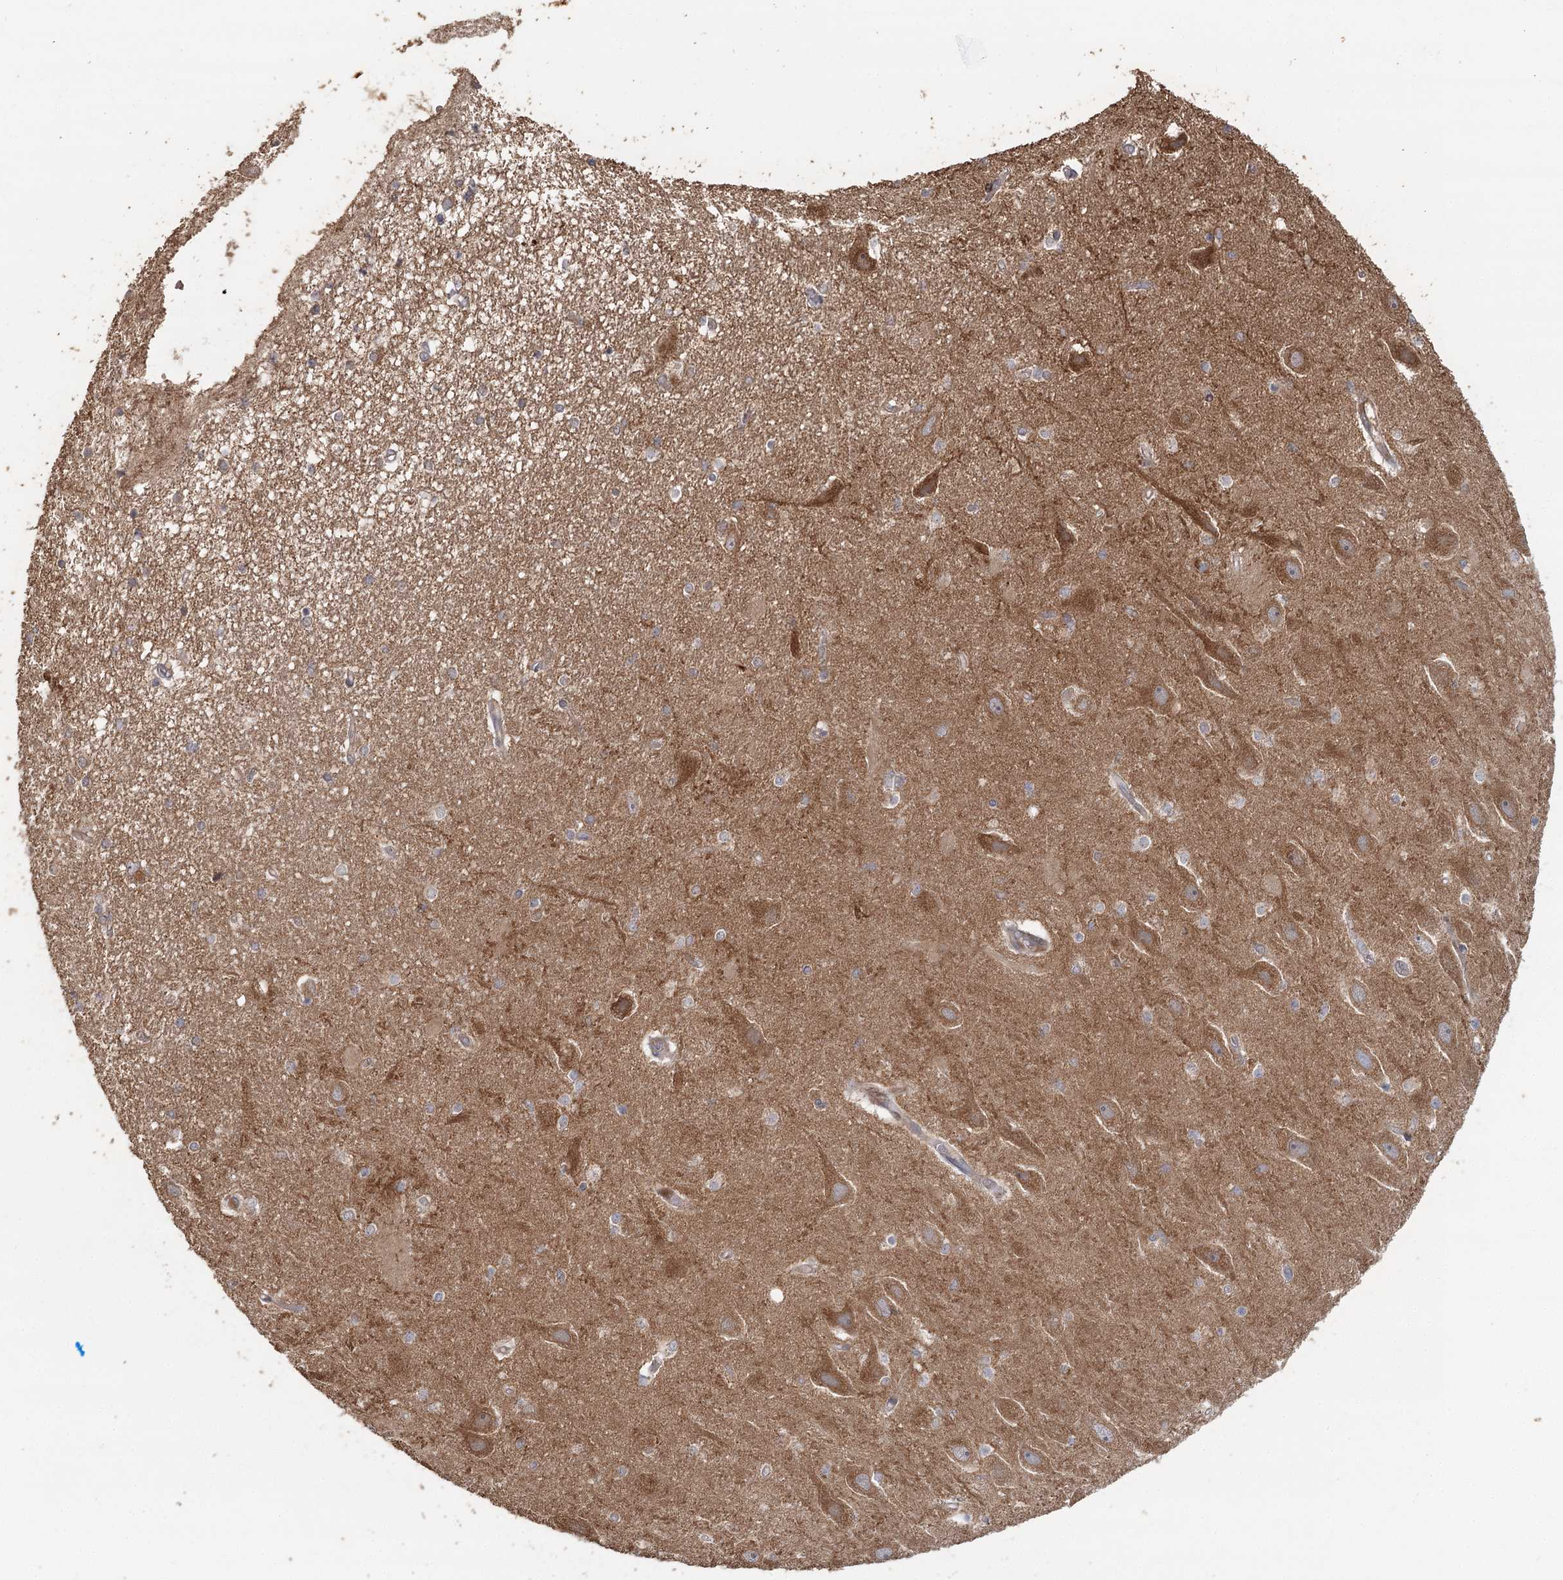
{"staining": {"intensity": "weak", "quantity": "<25%", "location": "cytoplasmic/membranous"}, "tissue": "hippocampus", "cell_type": "Glial cells", "image_type": "normal", "snomed": [{"axis": "morphology", "description": "Normal tissue, NOS"}, {"axis": "topography", "description": "Hippocampus"}], "caption": "The image displays no significant positivity in glial cells of hippocampus.", "gene": "OBSL1", "patient": {"sex": "female", "age": 54}}